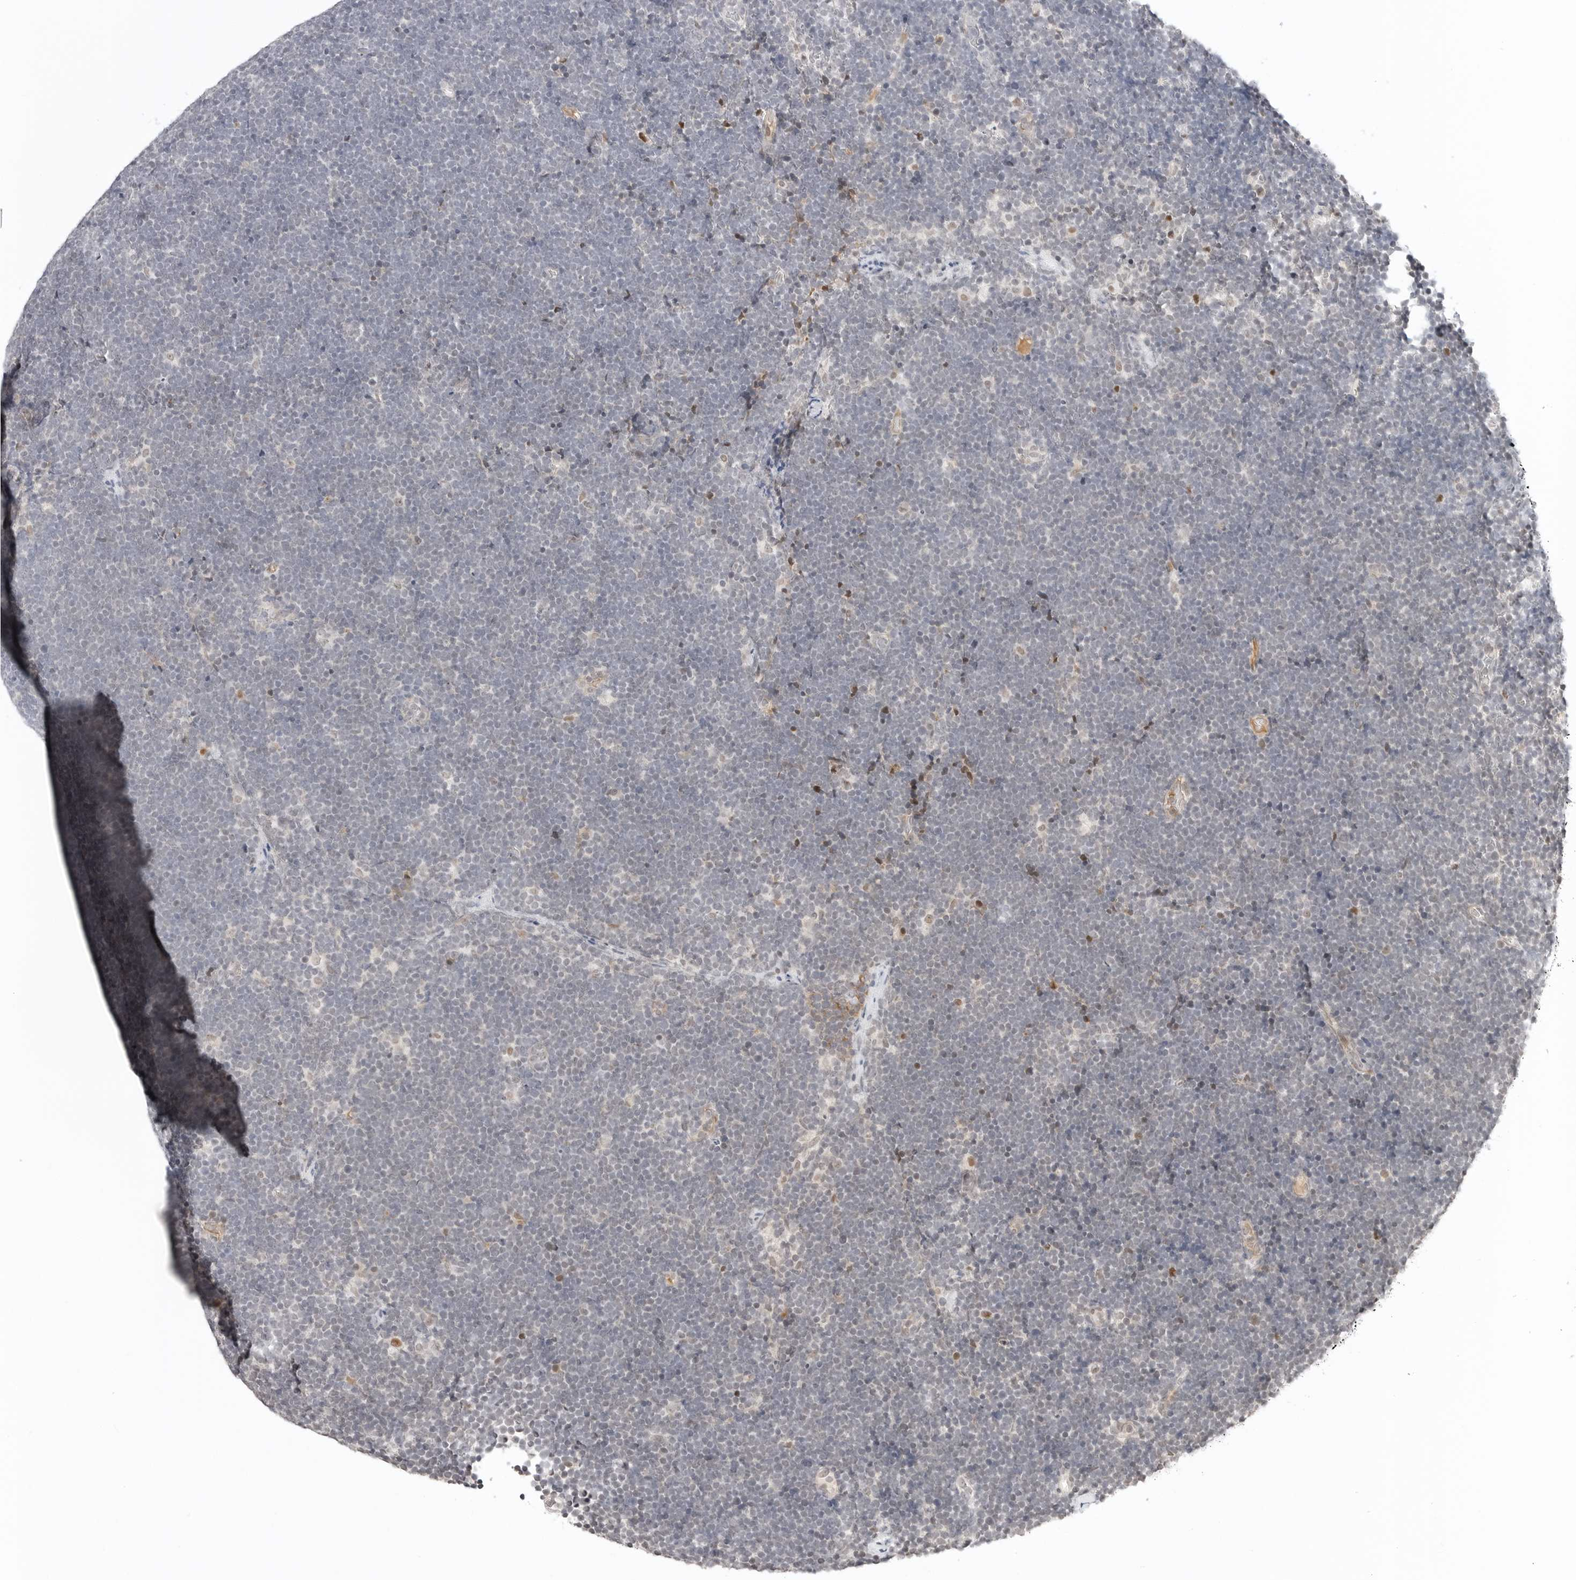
{"staining": {"intensity": "negative", "quantity": "none", "location": "none"}, "tissue": "lymphoma", "cell_type": "Tumor cells", "image_type": "cancer", "snomed": [{"axis": "morphology", "description": "Malignant lymphoma, non-Hodgkin's type, High grade"}, {"axis": "topography", "description": "Lymph node"}], "caption": "Protein analysis of high-grade malignant lymphoma, non-Hodgkin's type shows no significant expression in tumor cells. The staining was performed using DAB (3,3'-diaminobenzidine) to visualize the protein expression in brown, while the nuclei were stained in blue with hematoxylin (Magnification: 20x).", "gene": "TSEN2", "patient": {"sex": "male", "age": 13}}